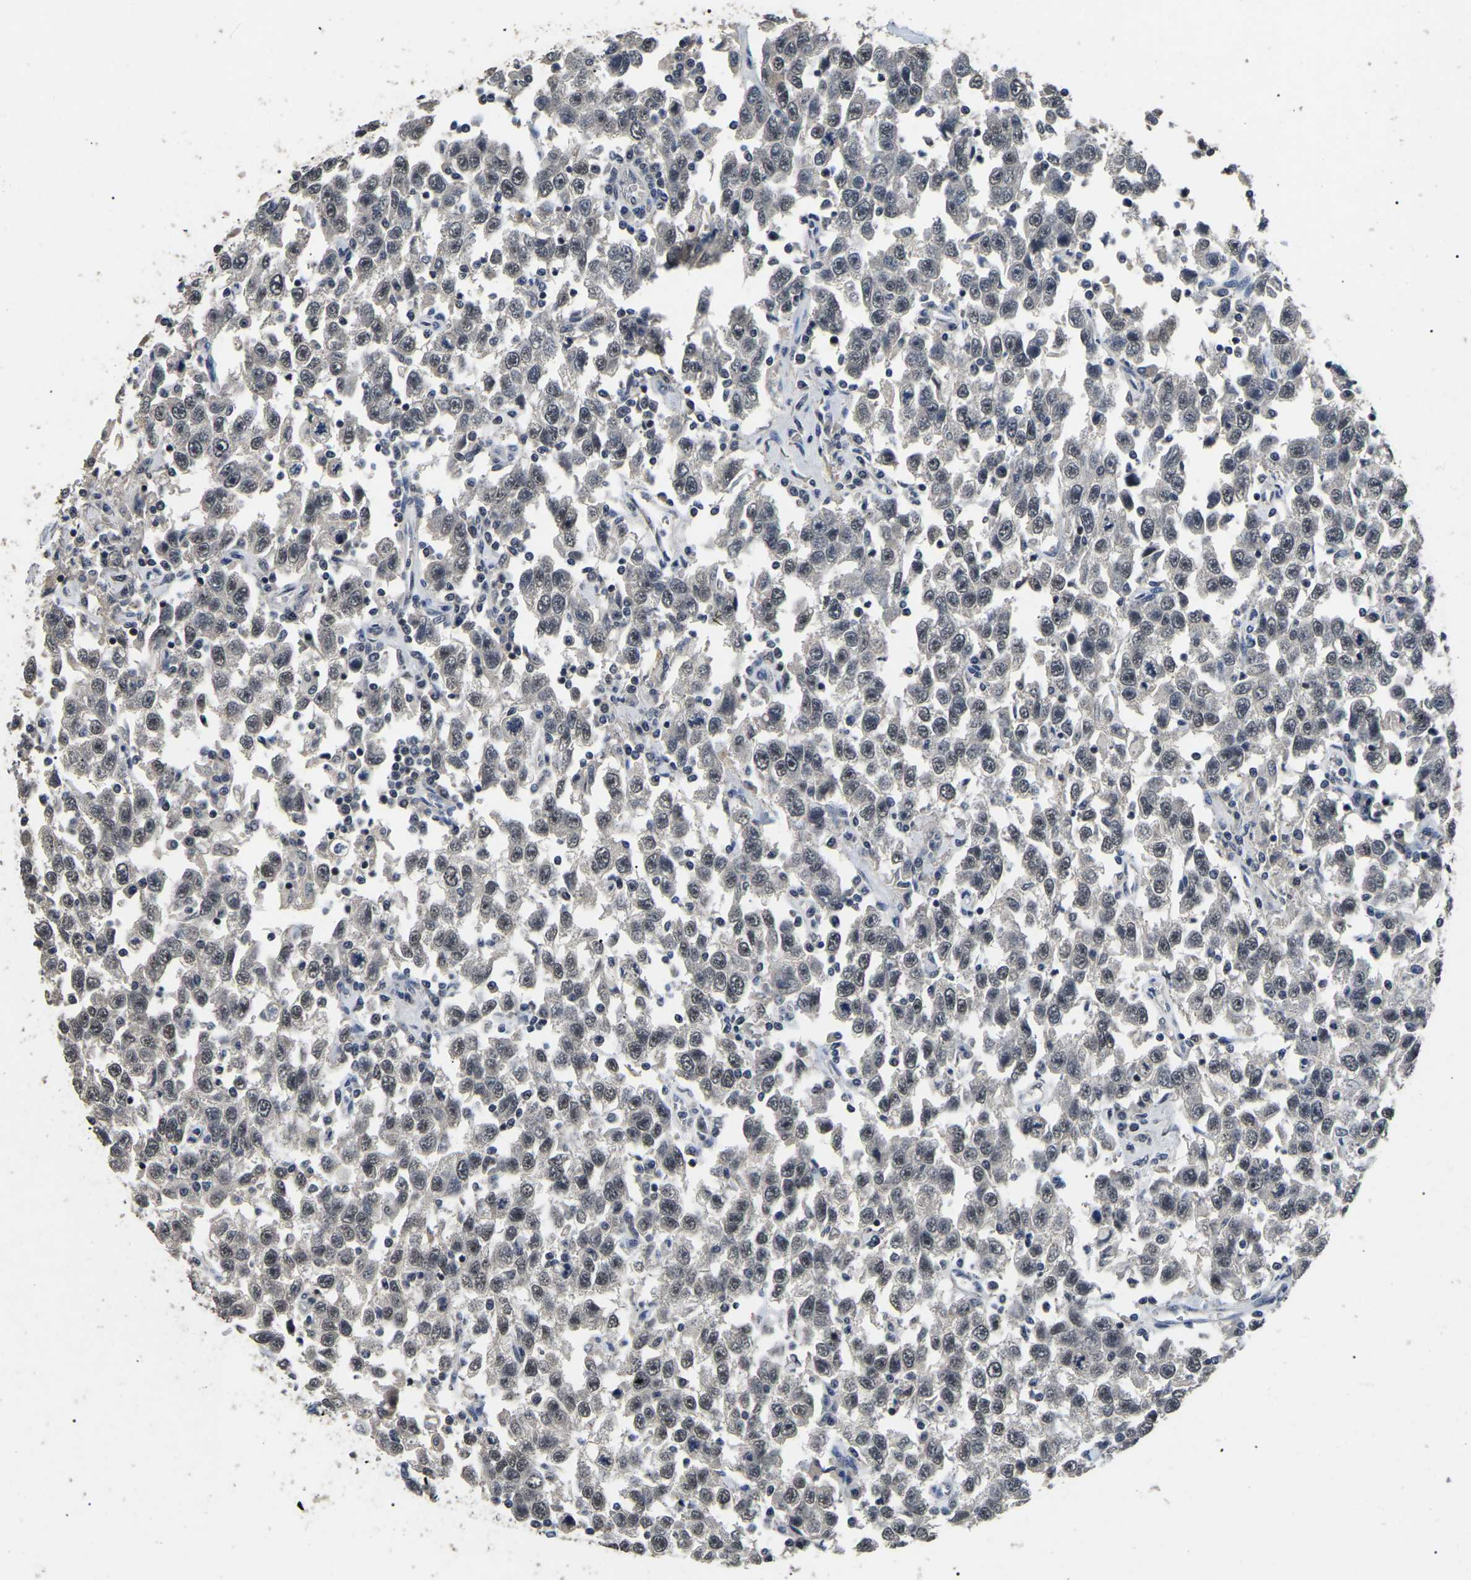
{"staining": {"intensity": "weak", "quantity": "25%-75%", "location": "nuclear"}, "tissue": "testis cancer", "cell_type": "Tumor cells", "image_type": "cancer", "snomed": [{"axis": "morphology", "description": "Seminoma, NOS"}, {"axis": "topography", "description": "Testis"}], "caption": "Brown immunohistochemical staining in human testis seminoma reveals weak nuclear positivity in approximately 25%-75% of tumor cells. (Brightfield microscopy of DAB IHC at high magnification).", "gene": "PPM1E", "patient": {"sex": "male", "age": 41}}